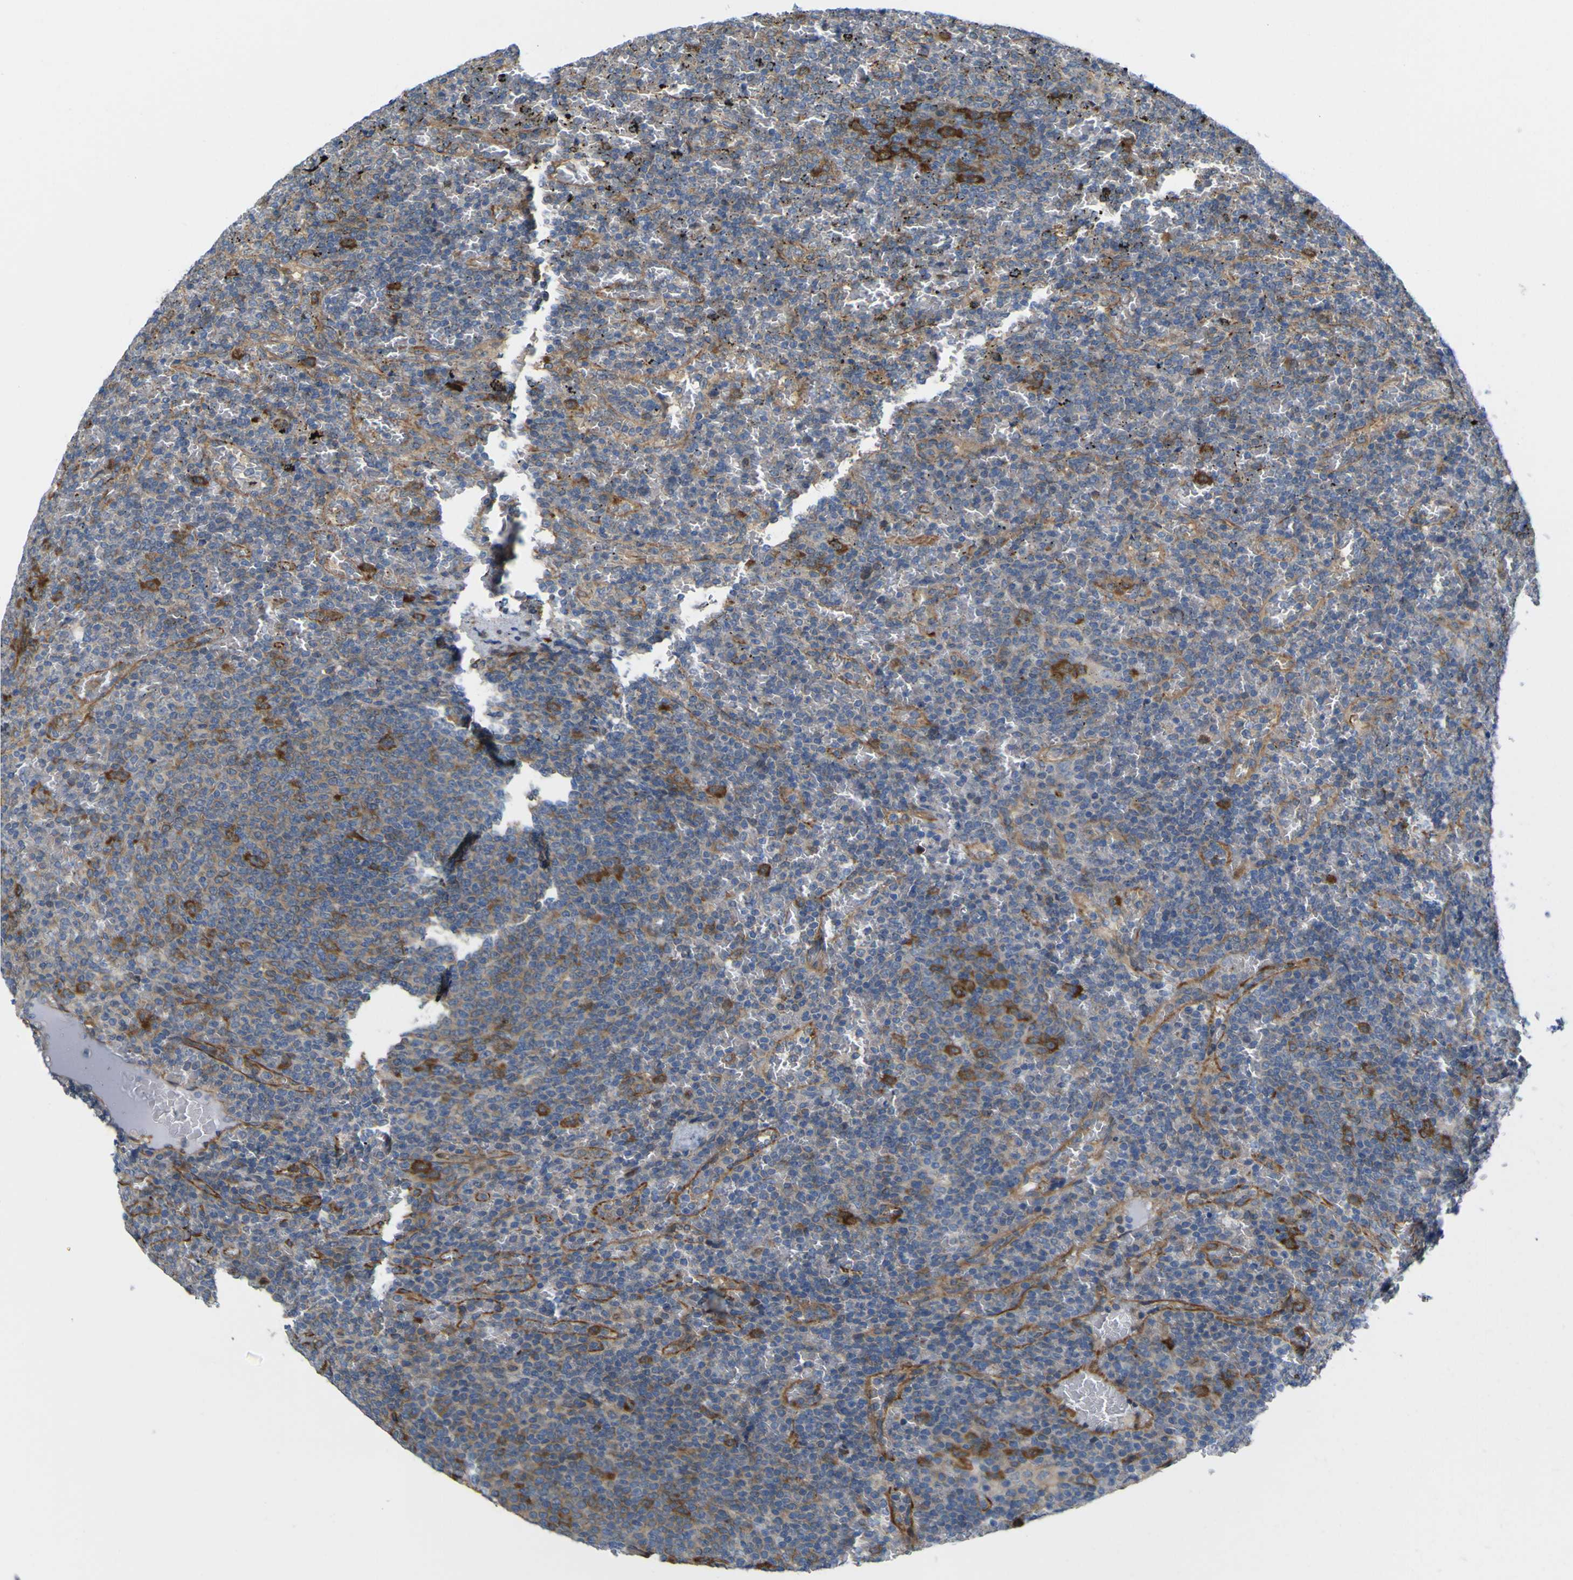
{"staining": {"intensity": "moderate", "quantity": "<25%", "location": "cytoplasmic/membranous"}, "tissue": "lymphoma", "cell_type": "Tumor cells", "image_type": "cancer", "snomed": [{"axis": "morphology", "description": "Malignant lymphoma, non-Hodgkin's type, Low grade"}, {"axis": "topography", "description": "Spleen"}], "caption": "The histopathology image exhibits immunohistochemical staining of lymphoma. There is moderate cytoplasmic/membranous positivity is identified in approximately <25% of tumor cells. The protein is stained brown, and the nuclei are stained in blue (DAB (3,3'-diaminobenzidine) IHC with brightfield microscopy, high magnification).", "gene": "JPH1", "patient": {"sex": "female", "age": 77}}